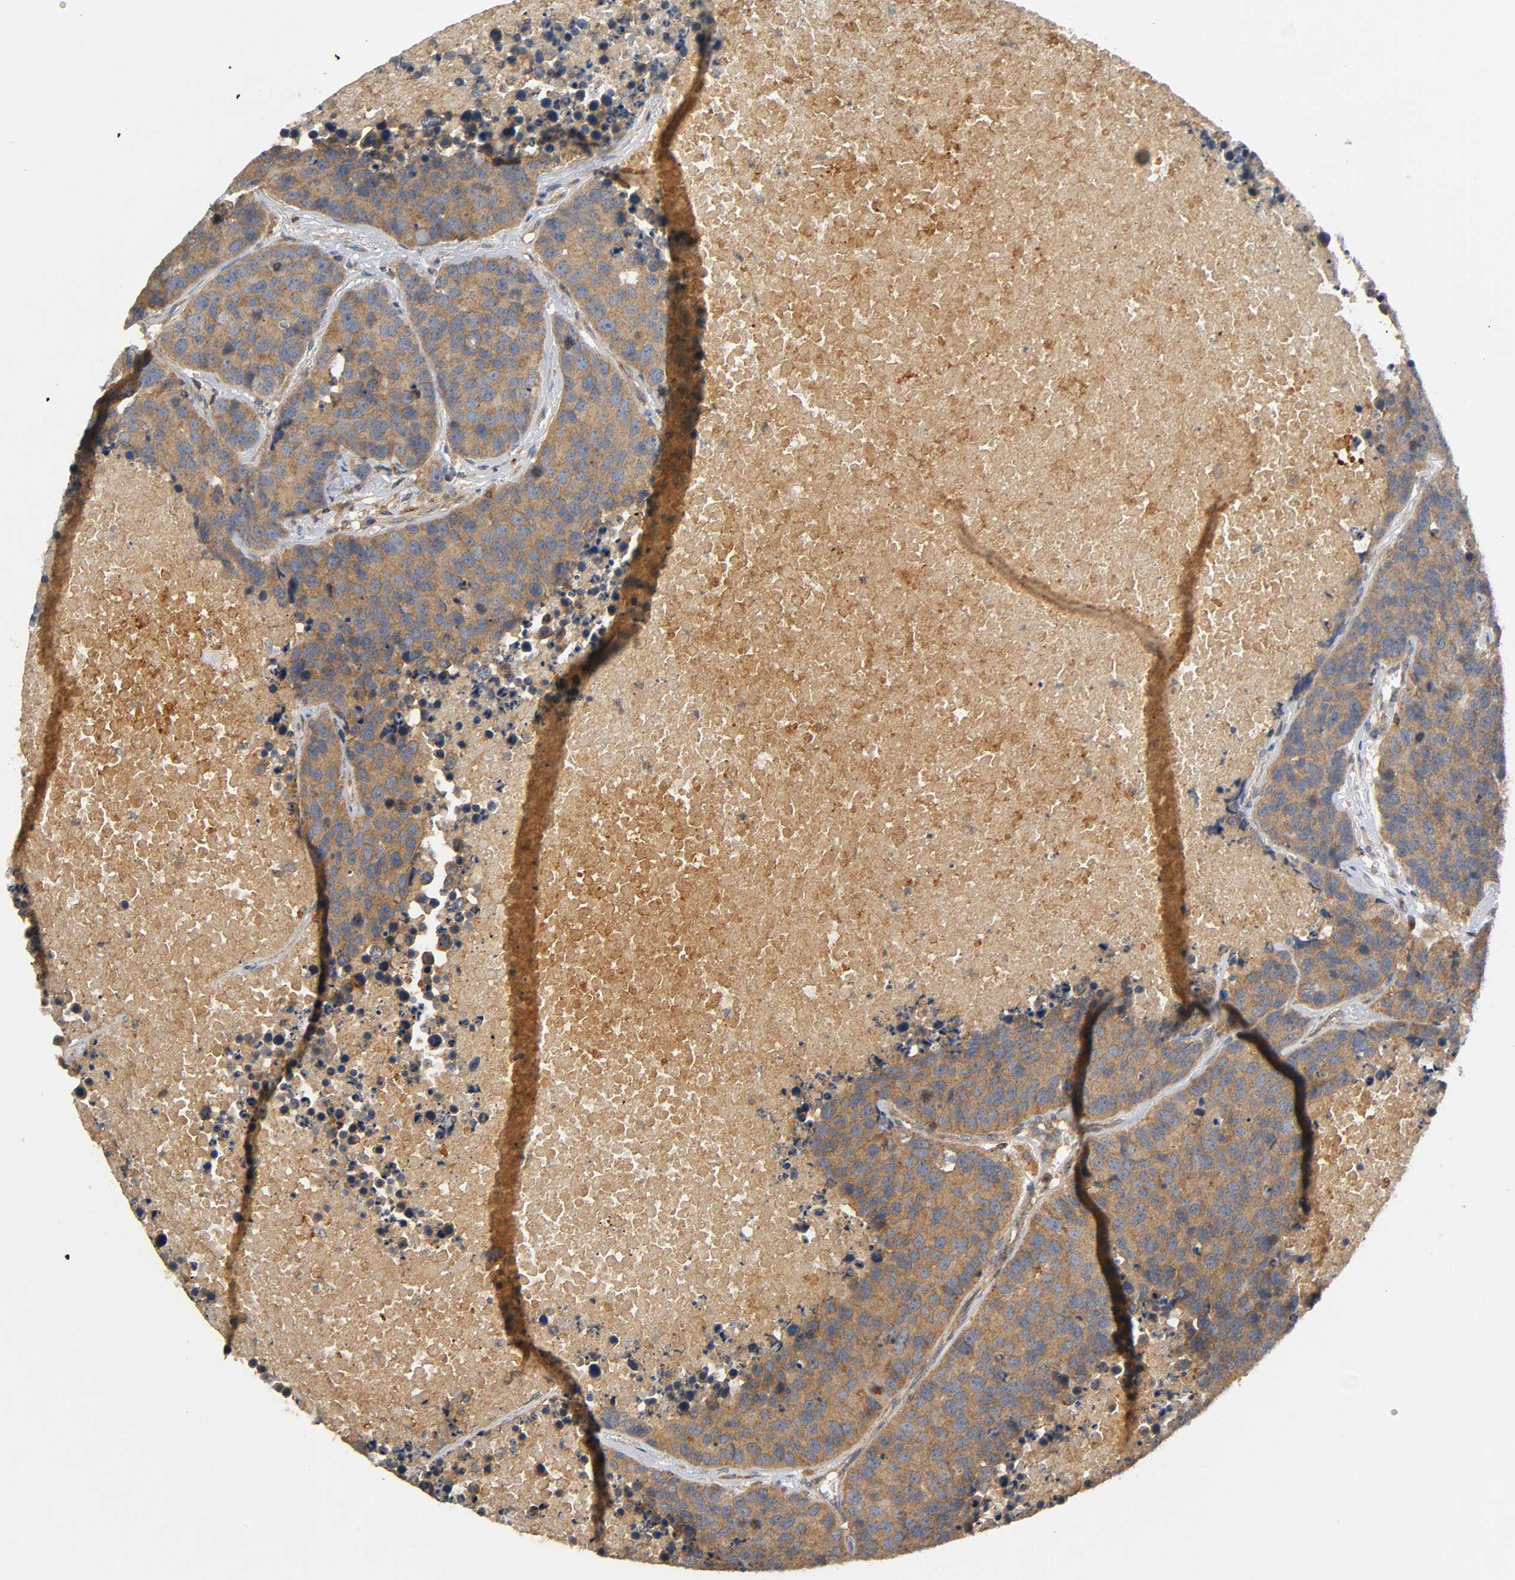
{"staining": {"intensity": "moderate", "quantity": ">75%", "location": "cytoplasmic/membranous"}, "tissue": "carcinoid", "cell_type": "Tumor cells", "image_type": "cancer", "snomed": [{"axis": "morphology", "description": "Carcinoid, malignant, NOS"}, {"axis": "topography", "description": "Lung"}], "caption": "Malignant carcinoid stained for a protein (brown) exhibits moderate cytoplasmic/membranous positive positivity in about >75% of tumor cells.", "gene": "IKBKB", "patient": {"sex": "male", "age": 60}}